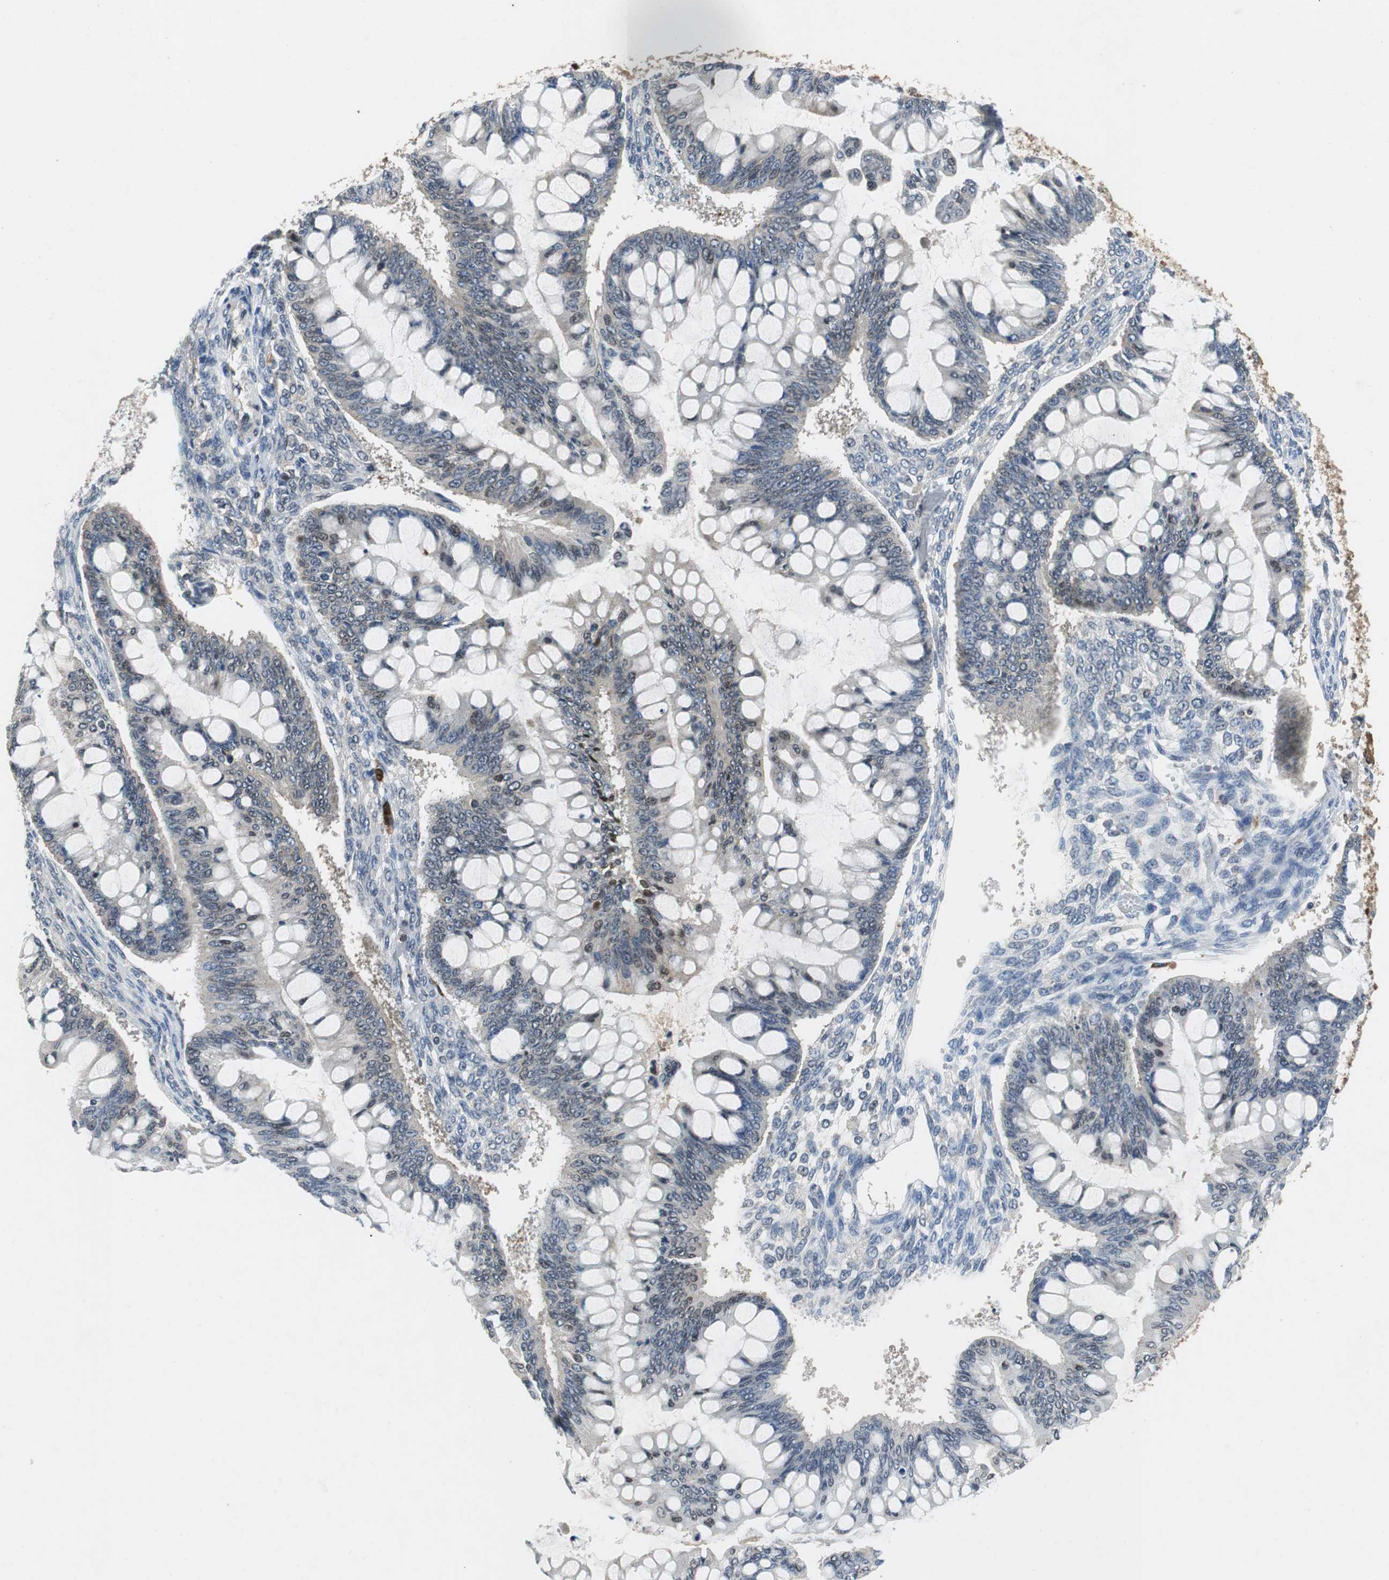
{"staining": {"intensity": "weak", "quantity": "<25%", "location": "nuclear"}, "tissue": "ovarian cancer", "cell_type": "Tumor cells", "image_type": "cancer", "snomed": [{"axis": "morphology", "description": "Cystadenocarcinoma, mucinous, NOS"}, {"axis": "topography", "description": "Ovary"}], "caption": "A histopathology image of human ovarian cancer is negative for staining in tumor cells.", "gene": "ORM1", "patient": {"sex": "female", "age": 73}}